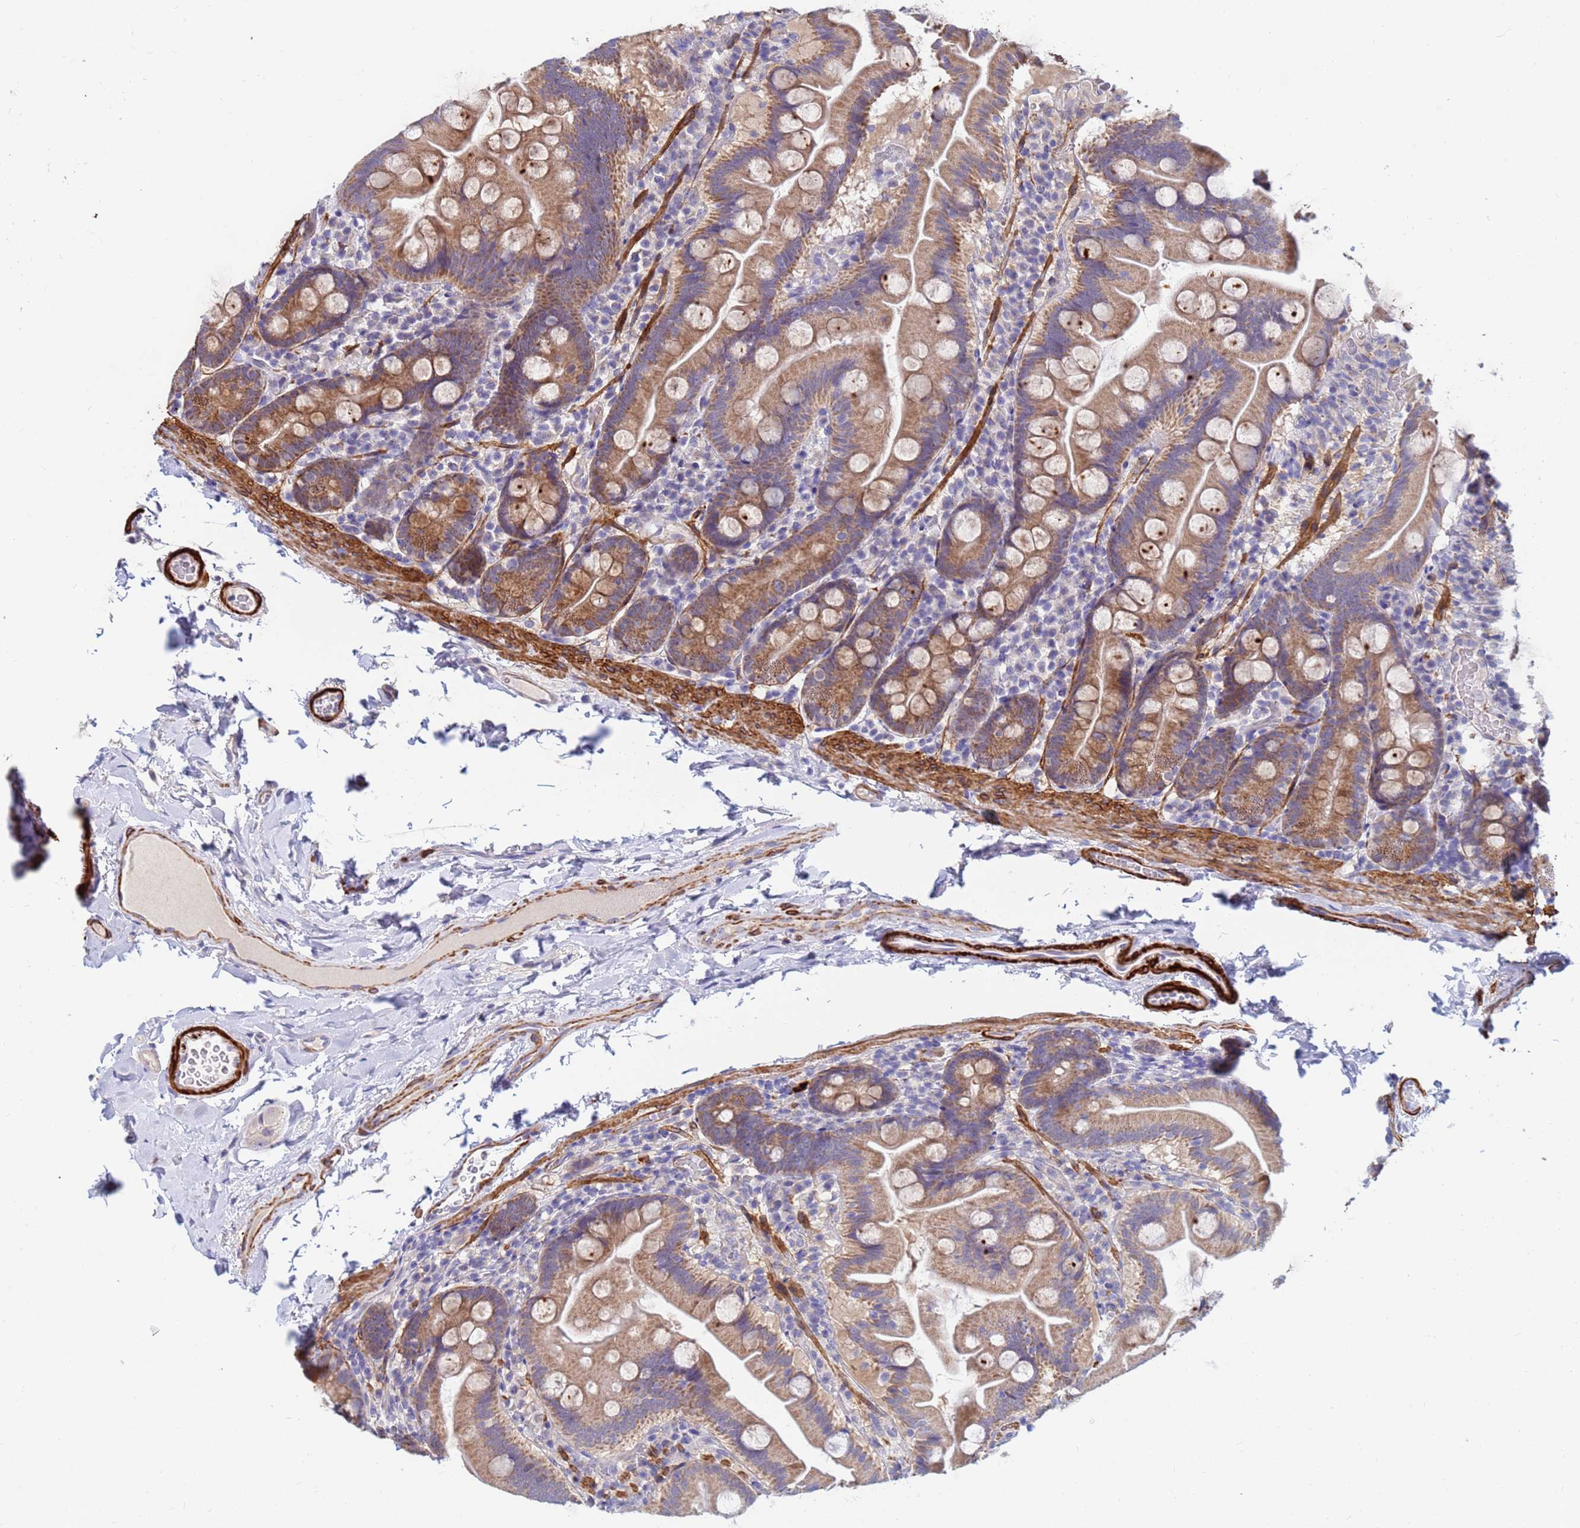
{"staining": {"intensity": "moderate", "quantity": ">75%", "location": "cytoplasmic/membranous"}, "tissue": "small intestine", "cell_type": "Glandular cells", "image_type": "normal", "snomed": [{"axis": "morphology", "description": "Normal tissue, NOS"}, {"axis": "topography", "description": "Small intestine"}], "caption": "Protein expression analysis of normal human small intestine reveals moderate cytoplasmic/membranous expression in about >75% of glandular cells.", "gene": "SDR39U1", "patient": {"sex": "female", "age": 68}}